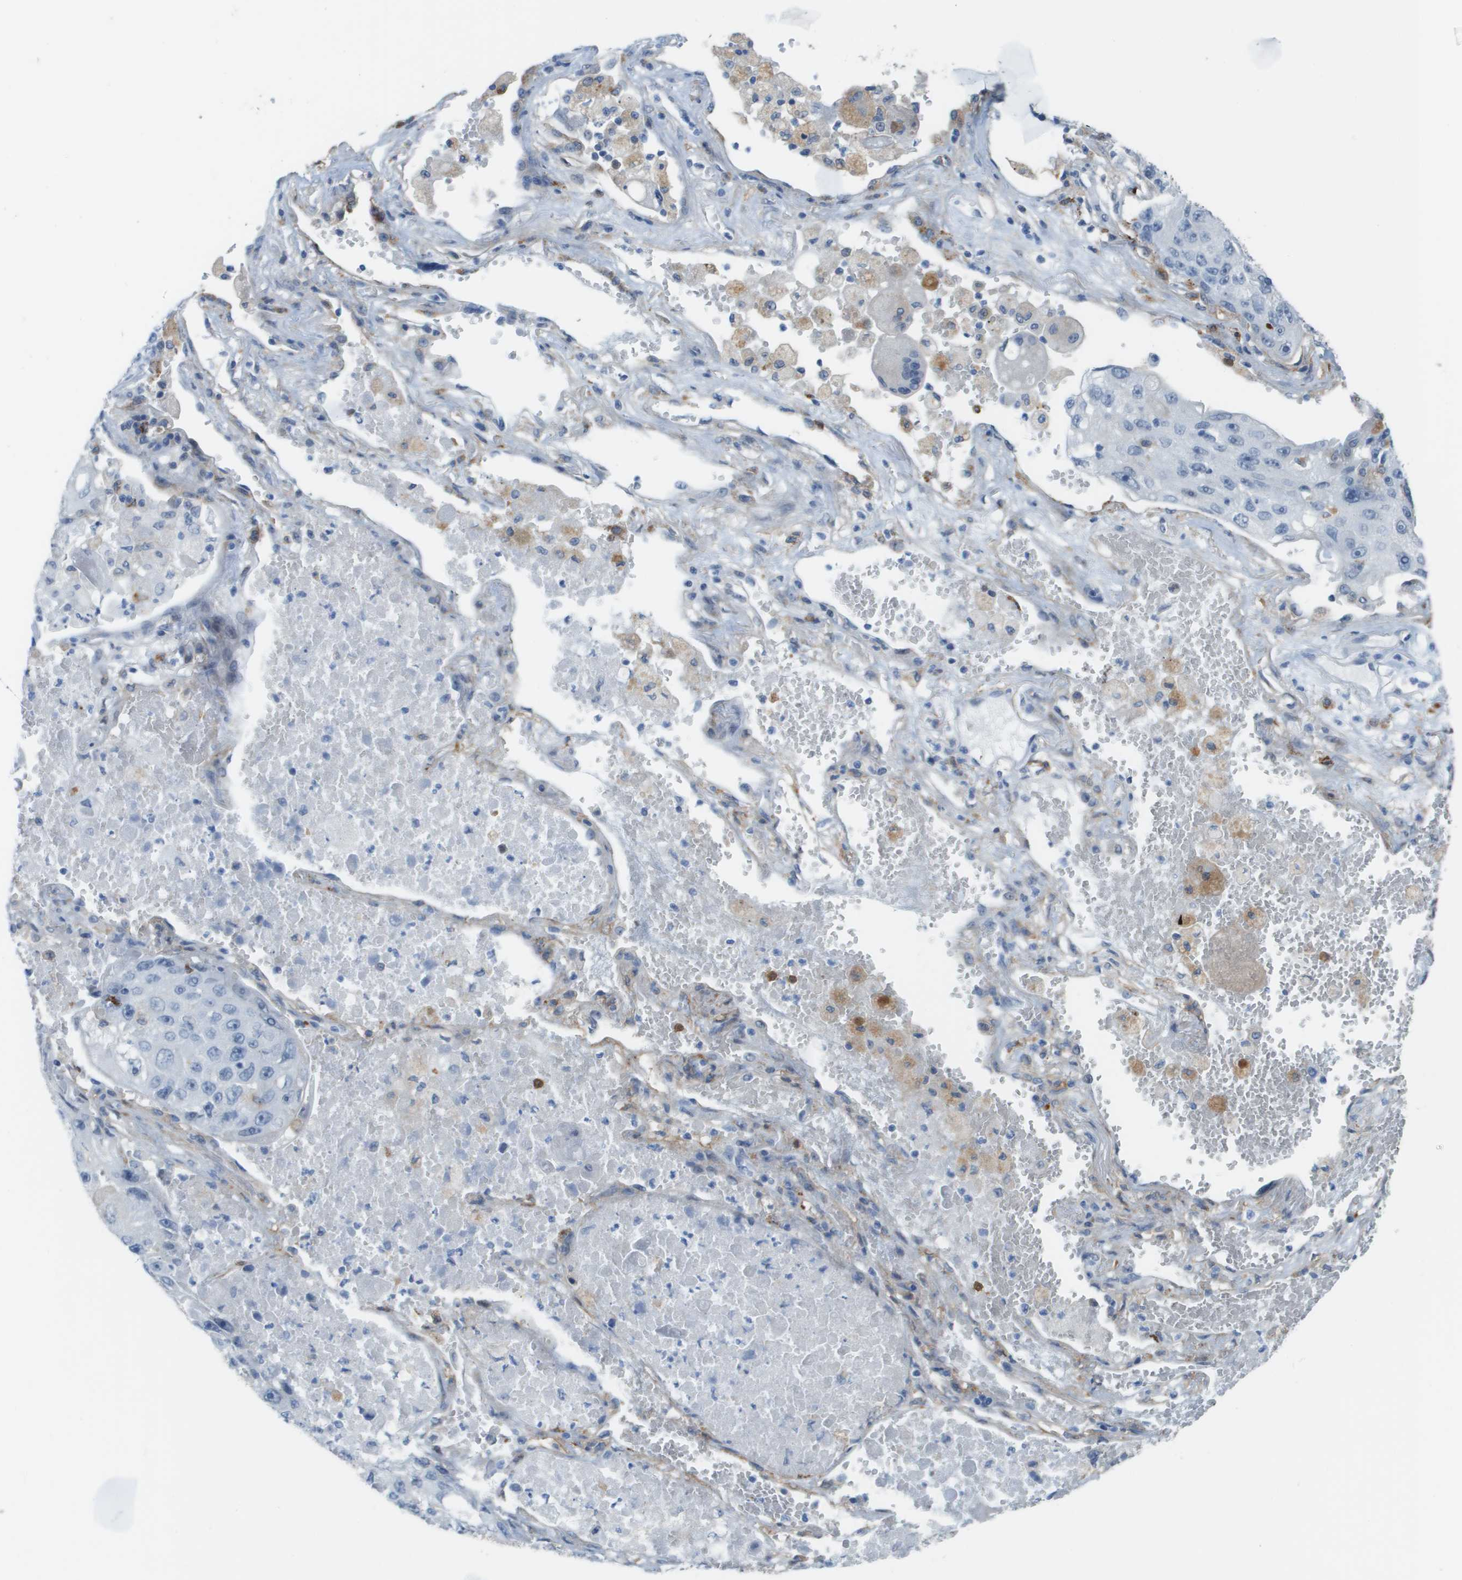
{"staining": {"intensity": "negative", "quantity": "none", "location": "none"}, "tissue": "lung cancer", "cell_type": "Tumor cells", "image_type": "cancer", "snomed": [{"axis": "morphology", "description": "Squamous cell carcinoma, NOS"}, {"axis": "topography", "description": "Lung"}], "caption": "Lung cancer (squamous cell carcinoma) was stained to show a protein in brown. There is no significant positivity in tumor cells.", "gene": "ZBTB43", "patient": {"sex": "male", "age": 61}}